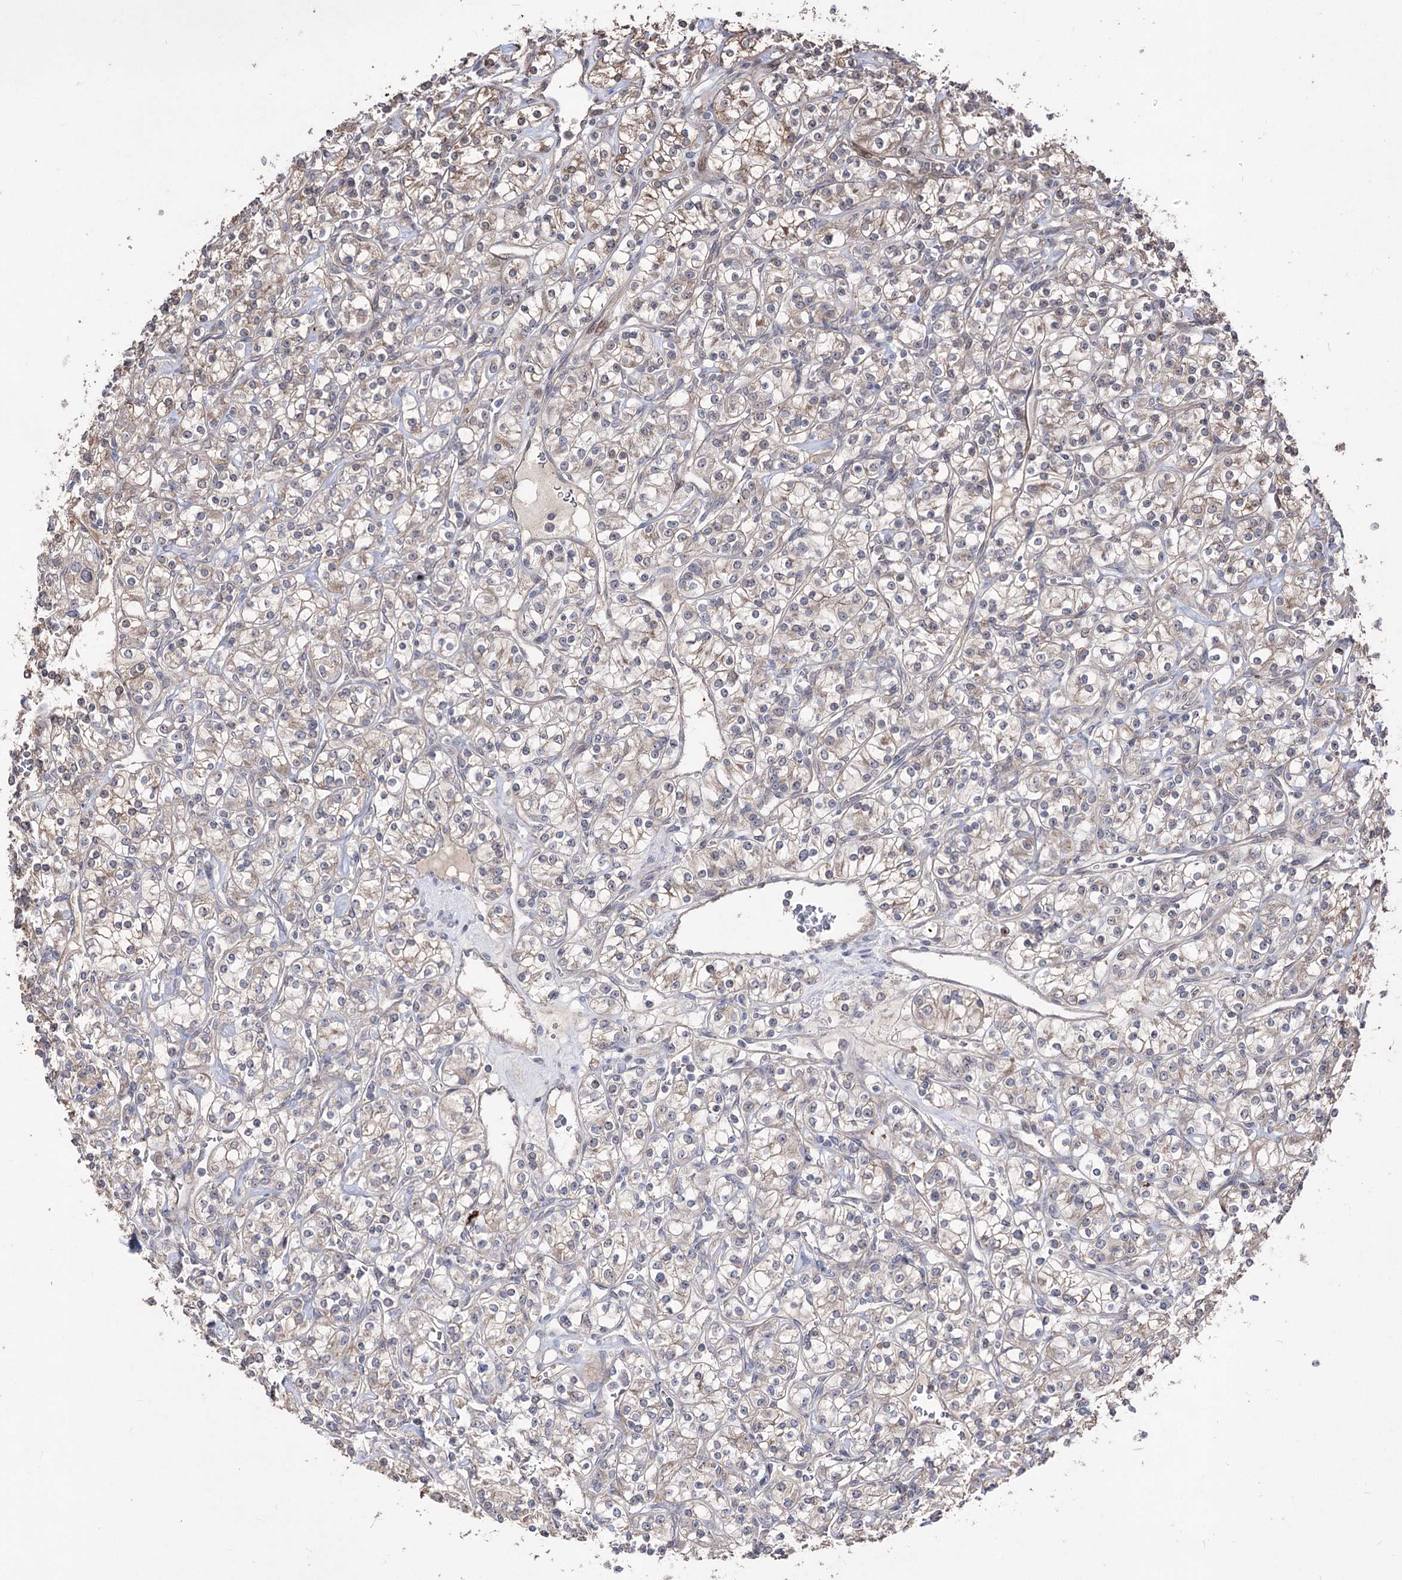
{"staining": {"intensity": "weak", "quantity": "25%-75%", "location": "cytoplasmic/membranous"}, "tissue": "renal cancer", "cell_type": "Tumor cells", "image_type": "cancer", "snomed": [{"axis": "morphology", "description": "Adenocarcinoma, NOS"}, {"axis": "topography", "description": "Kidney"}], "caption": "DAB (3,3'-diaminobenzidine) immunohistochemical staining of human renal cancer (adenocarcinoma) shows weak cytoplasmic/membranous protein expression in about 25%-75% of tumor cells. (IHC, brightfield microscopy, high magnification).", "gene": "CPNE8", "patient": {"sex": "male", "age": 77}}